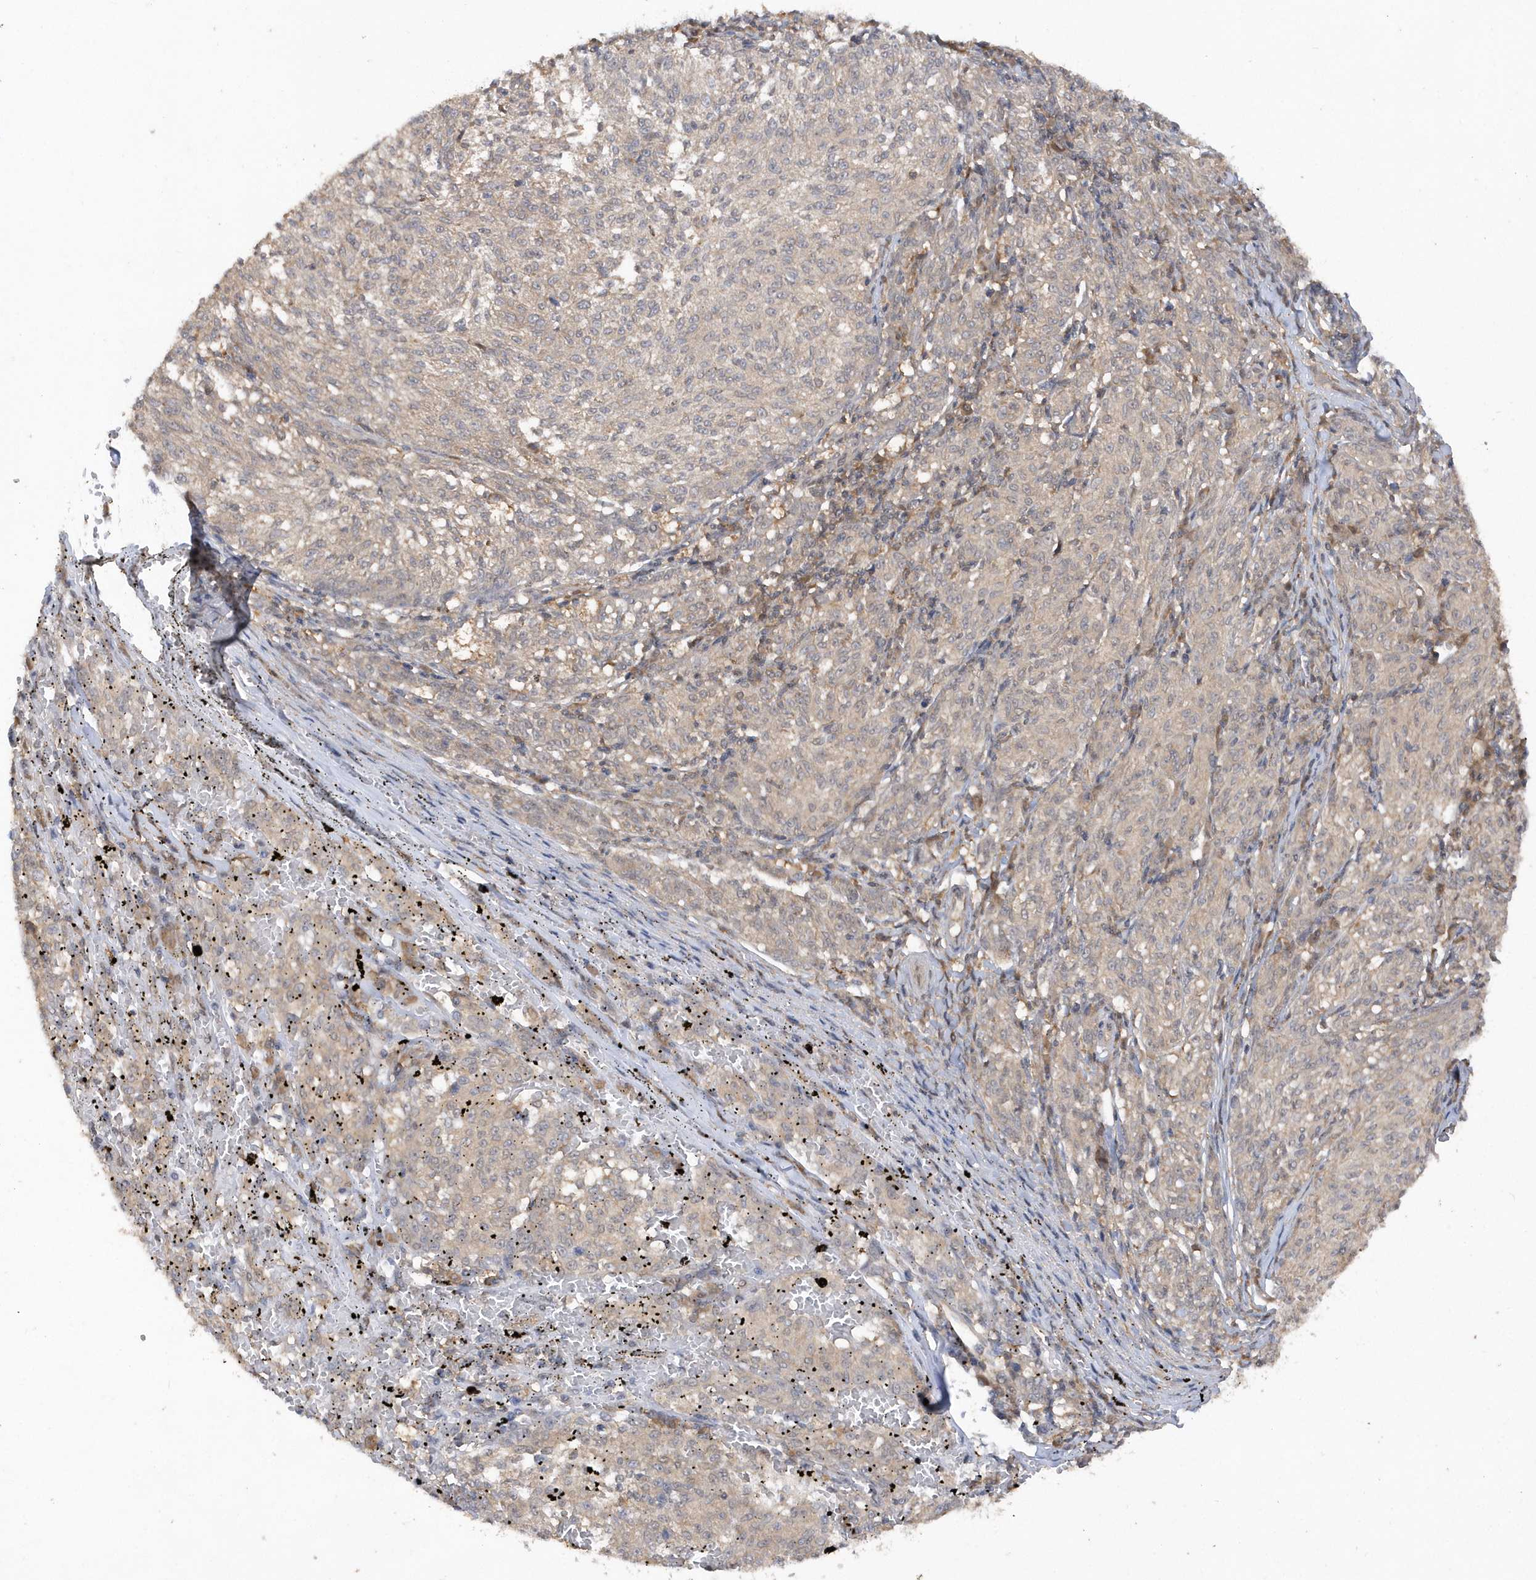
{"staining": {"intensity": "negative", "quantity": "none", "location": "none"}, "tissue": "melanoma", "cell_type": "Tumor cells", "image_type": "cancer", "snomed": [{"axis": "morphology", "description": "Malignant melanoma, NOS"}, {"axis": "topography", "description": "Skin"}], "caption": "Immunohistochemistry (IHC) of malignant melanoma reveals no expression in tumor cells.", "gene": "RPE", "patient": {"sex": "female", "age": 72}}